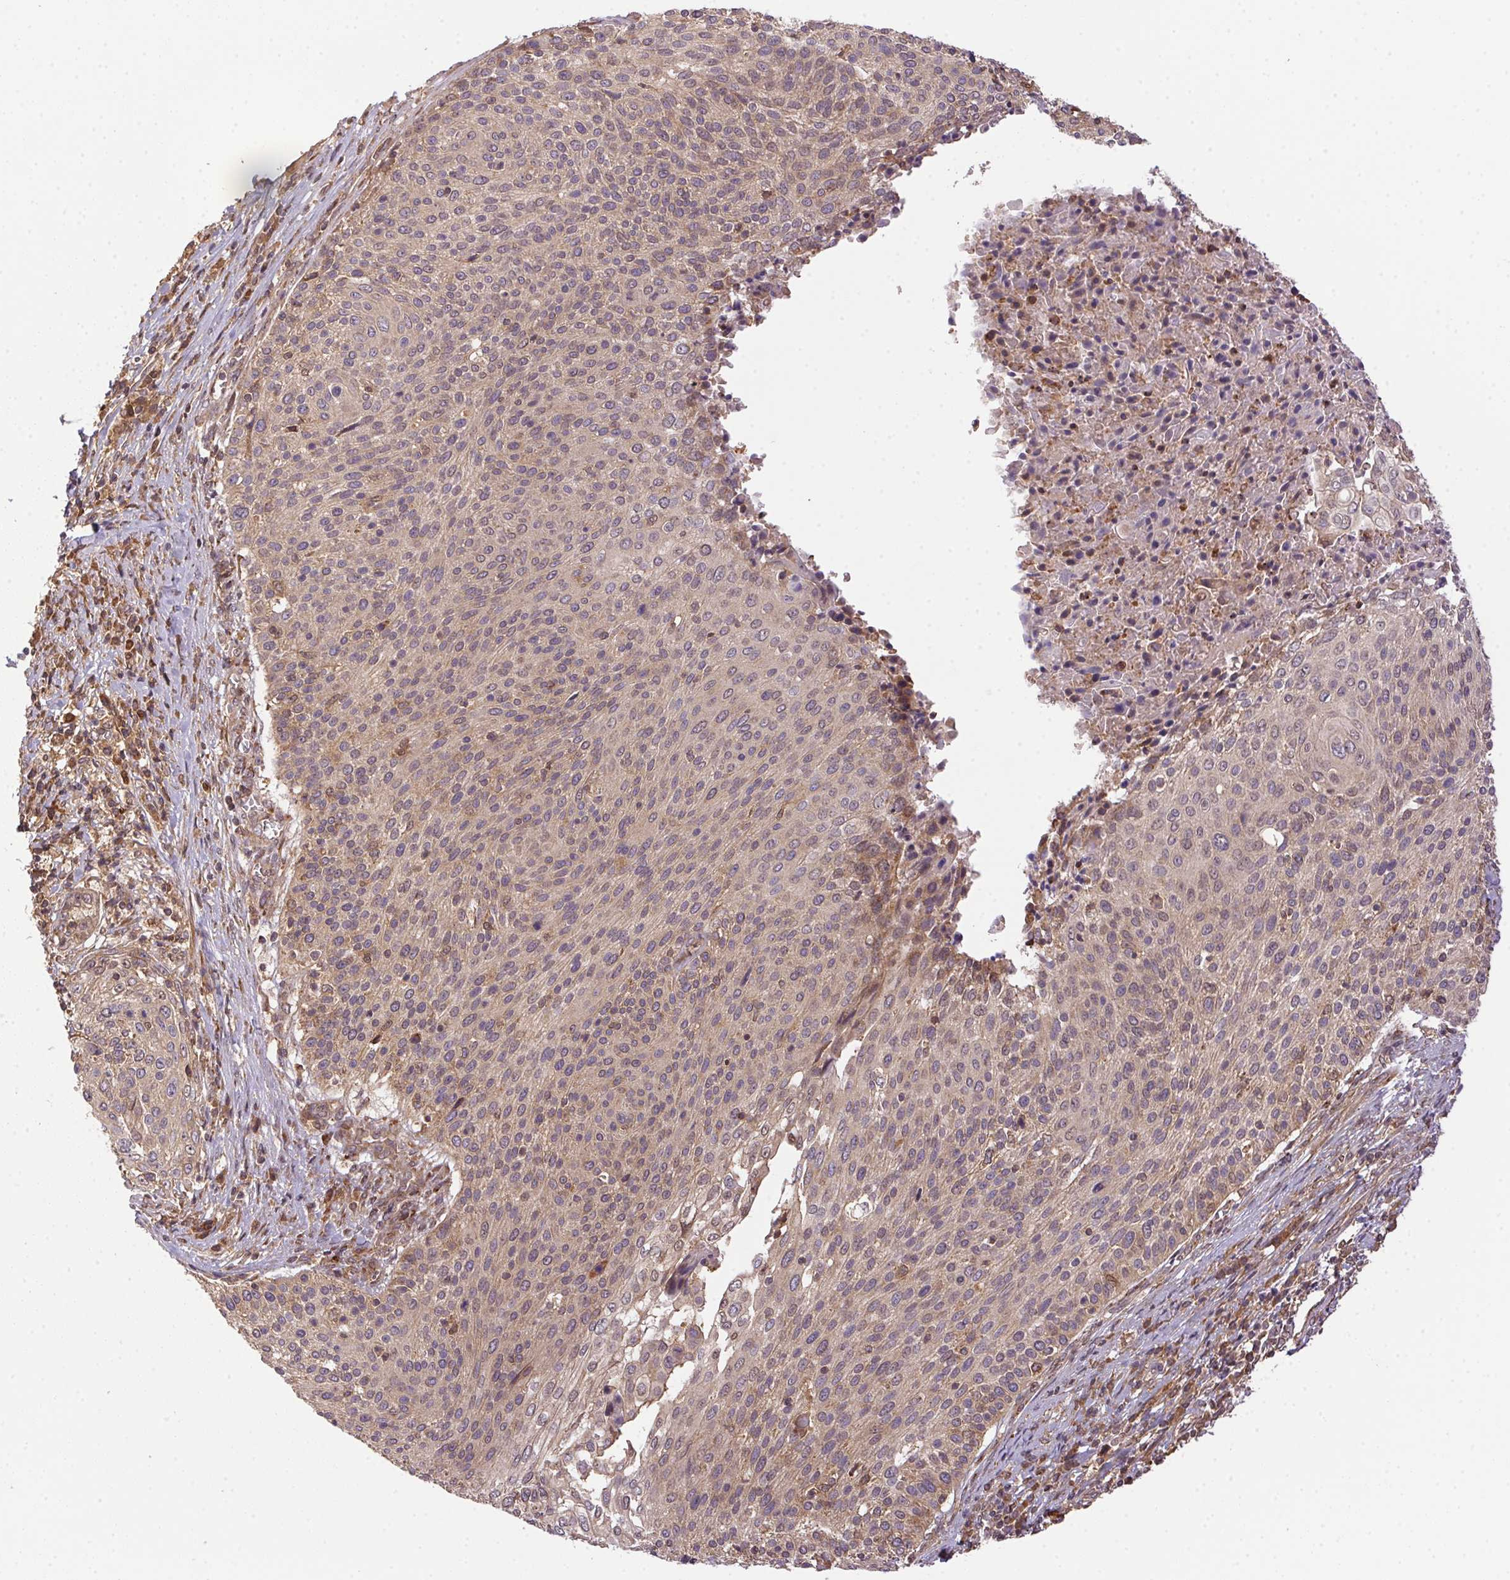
{"staining": {"intensity": "weak", "quantity": "<25%", "location": "cytoplasmic/membranous"}, "tissue": "breast cancer", "cell_type": "Tumor cells", "image_type": "cancer", "snomed": [{"axis": "morphology", "description": "Duct carcinoma"}, {"axis": "topography", "description": "Breast"}], "caption": "The immunohistochemistry photomicrograph has no significant staining in tumor cells of breast intraductal carcinoma tissue.", "gene": "MEX3D", "patient": {"sex": "female", "age": 54}}